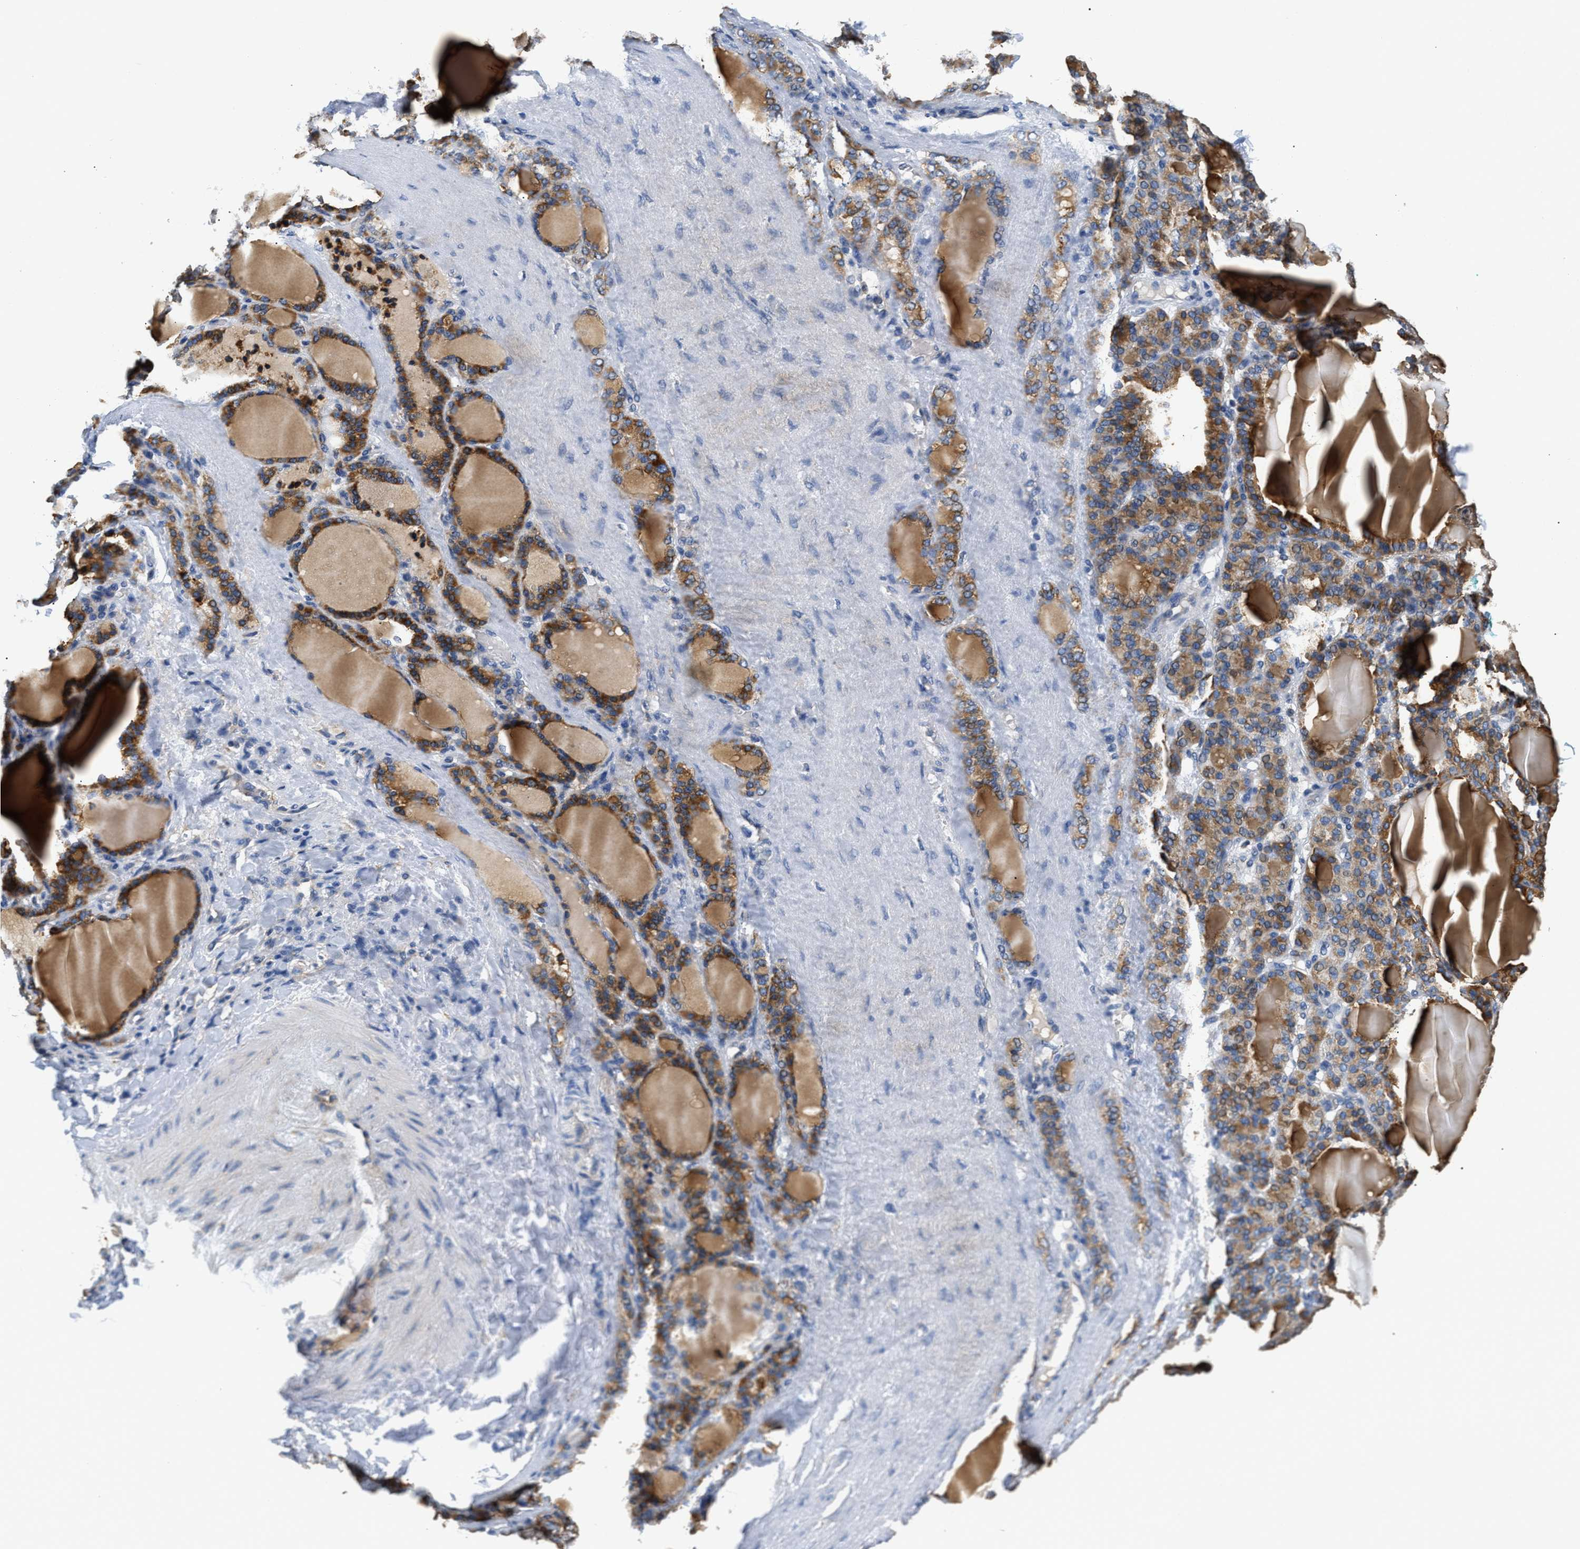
{"staining": {"intensity": "strong", "quantity": ">75%", "location": "cytoplasmic/membranous"}, "tissue": "thyroid gland", "cell_type": "Glandular cells", "image_type": "normal", "snomed": [{"axis": "morphology", "description": "Normal tissue, NOS"}, {"axis": "topography", "description": "Thyroid gland"}], "caption": "Immunohistochemistry (IHC) (DAB) staining of unremarkable thyroid gland demonstrates strong cytoplasmic/membranous protein expression in about >75% of glandular cells.", "gene": "HDHD3", "patient": {"sex": "female", "age": 28}}